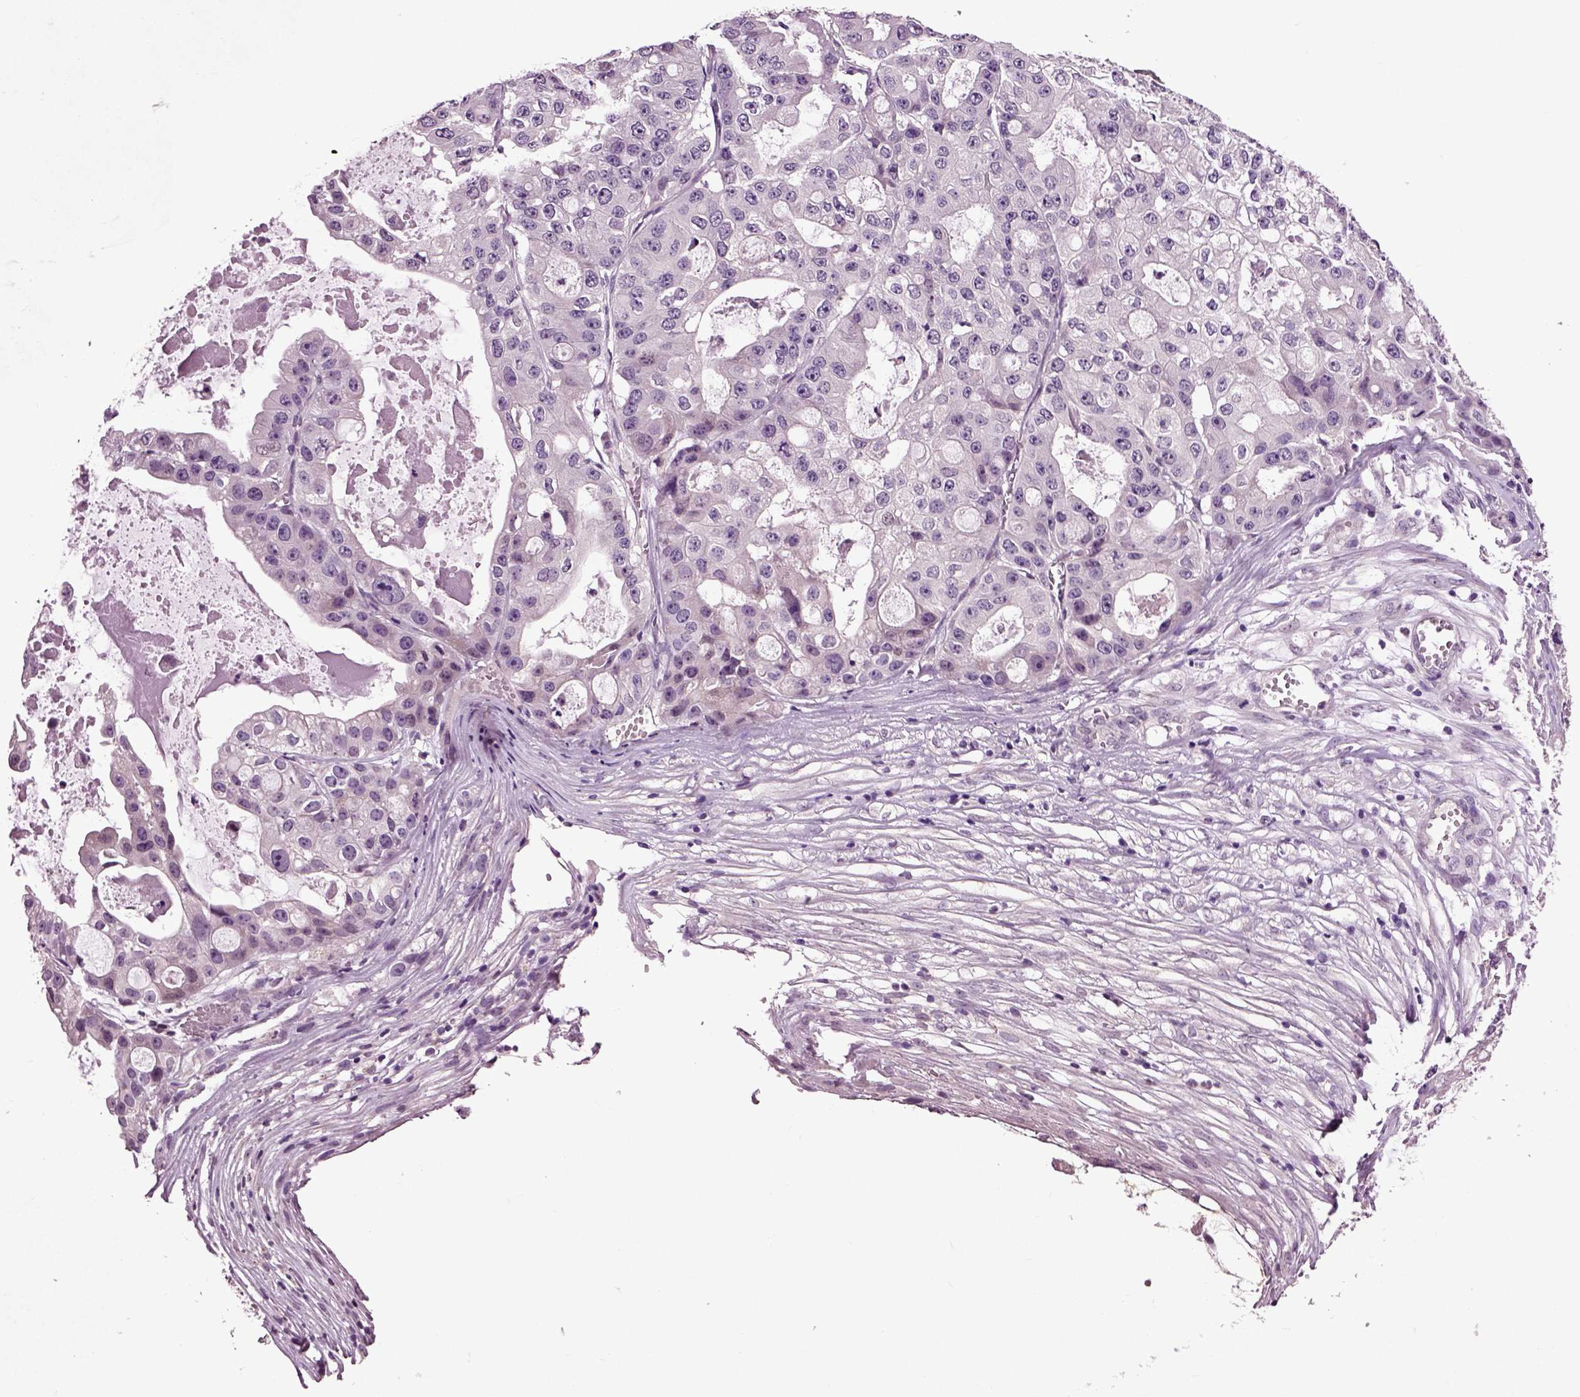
{"staining": {"intensity": "negative", "quantity": "none", "location": "none"}, "tissue": "ovarian cancer", "cell_type": "Tumor cells", "image_type": "cancer", "snomed": [{"axis": "morphology", "description": "Cystadenocarcinoma, serous, NOS"}, {"axis": "topography", "description": "Ovary"}], "caption": "This is an IHC histopathology image of serous cystadenocarcinoma (ovarian). There is no staining in tumor cells.", "gene": "CRHR1", "patient": {"sex": "female", "age": 56}}